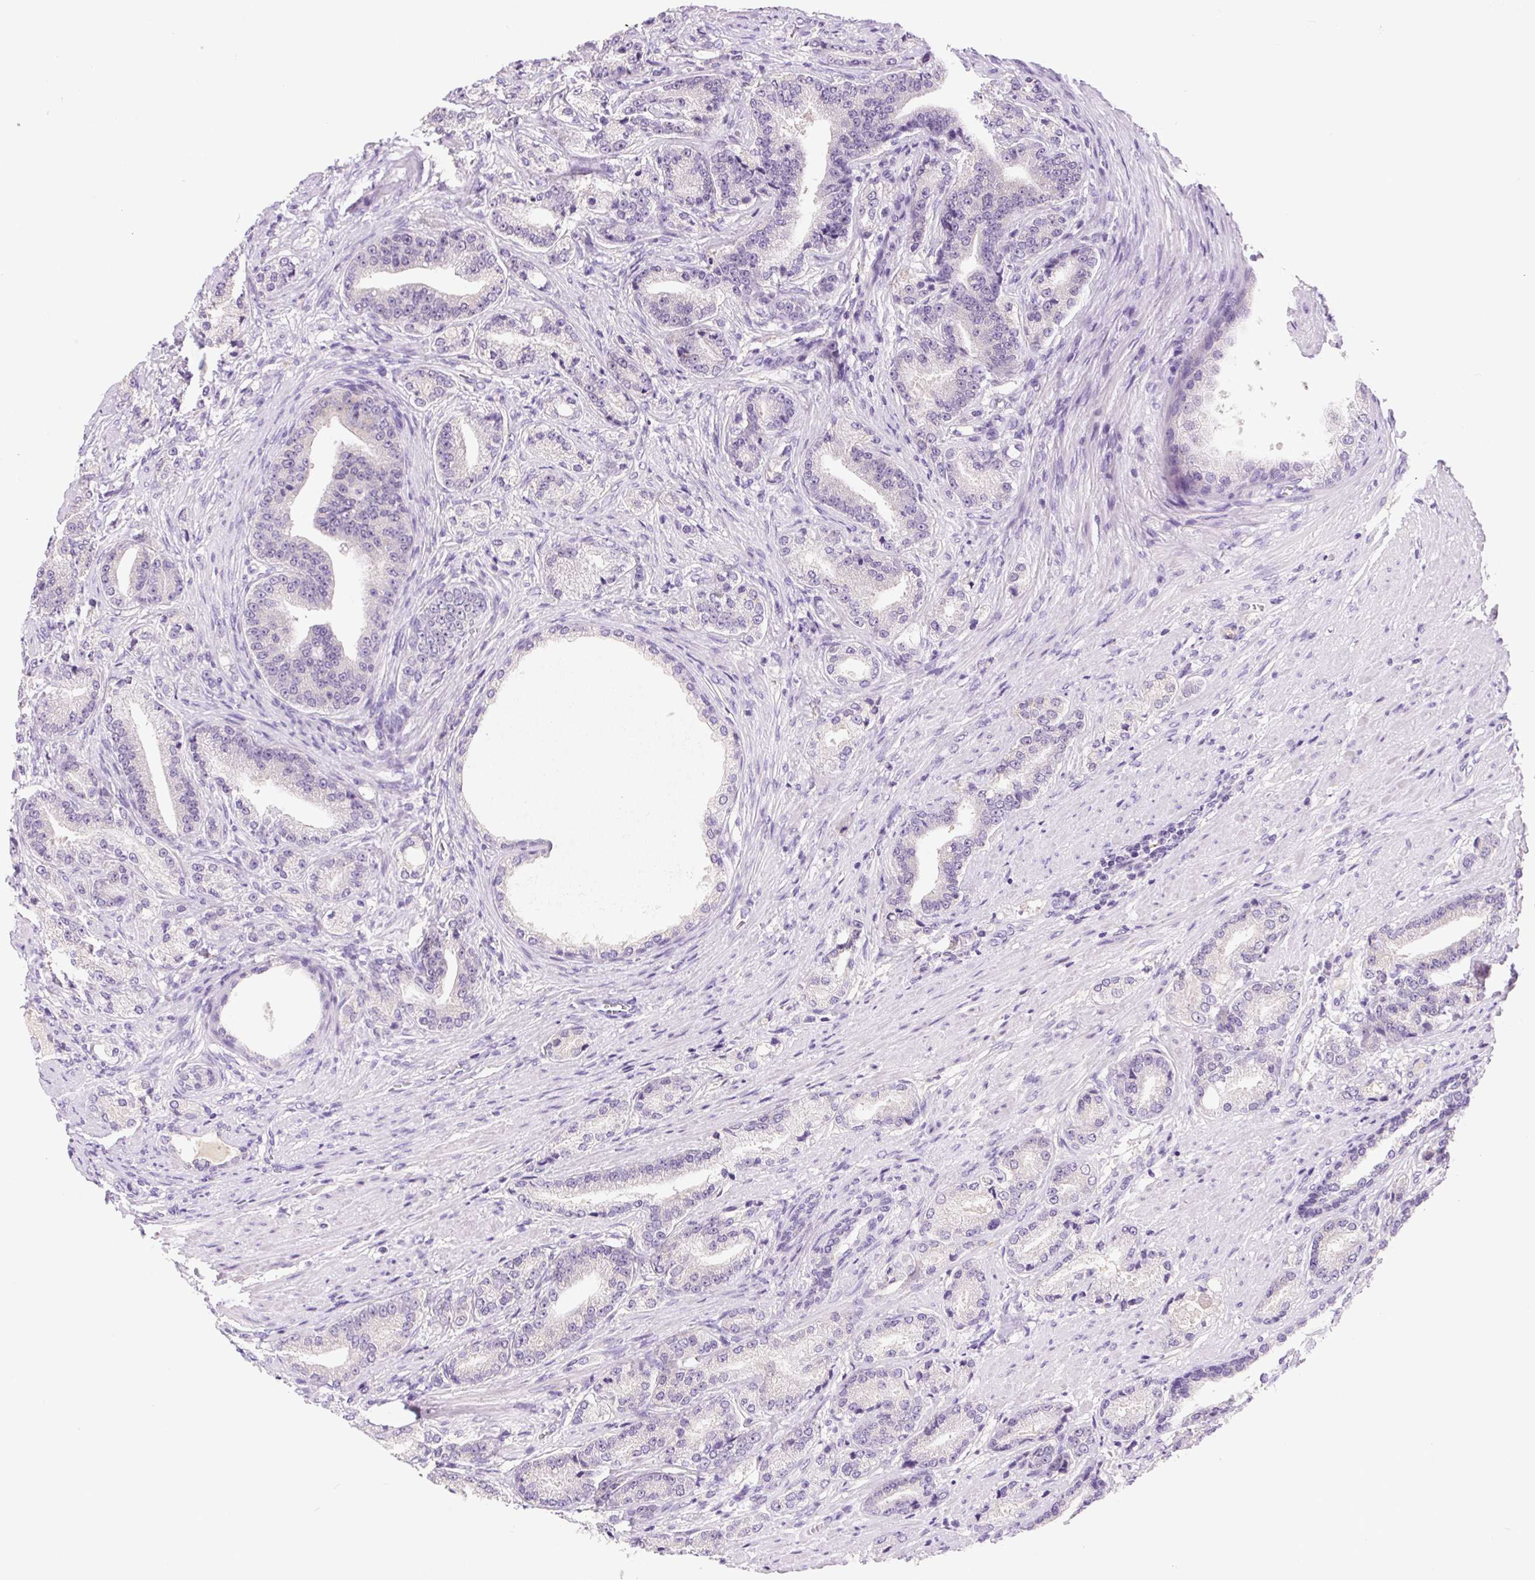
{"staining": {"intensity": "negative", "quantity": "none", "location": "none"}, "tissue": "prostate cancer", "cell_type": "Tumor cells", "image_type": "cancer", "snomed": [{"axis": "morphology", "description": "Adenocarcinoma, High grade"}, {"axis": "topography", "description": "Prostate and seminal vesicle, NOS"}], "caption": "High magnification brightfield microscopy of prostate high-grade adenocarcinoma stained with DAB (brown) and counterstained with hematoxylin (blue): tumor cells show no significant expression.", "gene": "SSTR4", "patient": {"sex": "male", "age": 61}}